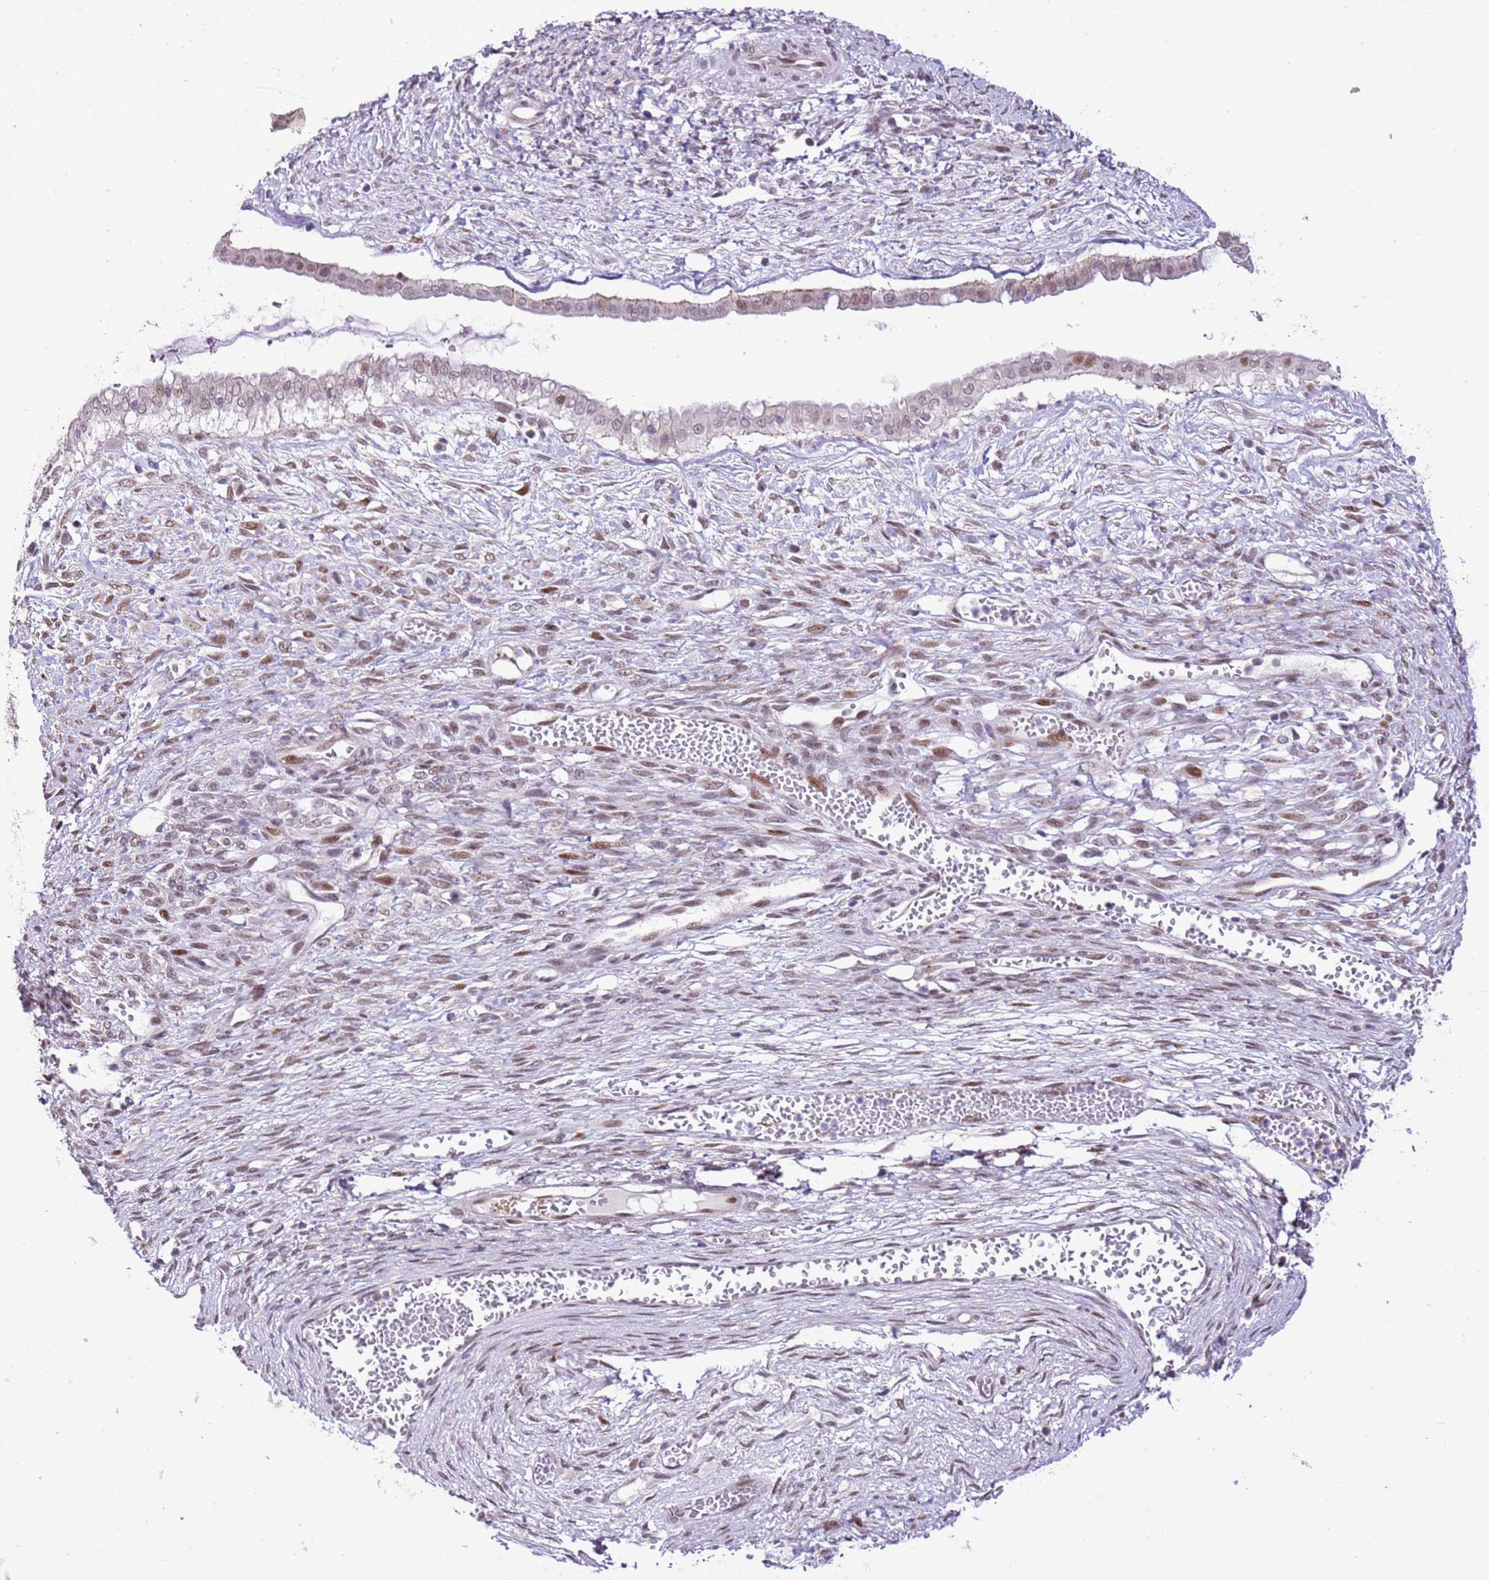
{"staining": {"intensity": "weak", "quantity": "25%-75%", "location": "cytoplasmic/membranous,nuclear"}, "tissue": "ovarian cancer", "cell_type": "Tumor cells", "image_type": "cancer", "snomed": [{"axis": "morphology", "description": "Cystadenocarcinoma, mucinous, NOS"}, {"axis": "topography", "description": "Ovary"}], "caption": "Weak cytoplasmic/membranous and nuclear protein staining is identified in approximately 25%-75% of tumor cells in mucinous cystadenocarcinoma (ovarian).", "gene": "NACC2", "patient": {"sex": "female", "age": 73}}